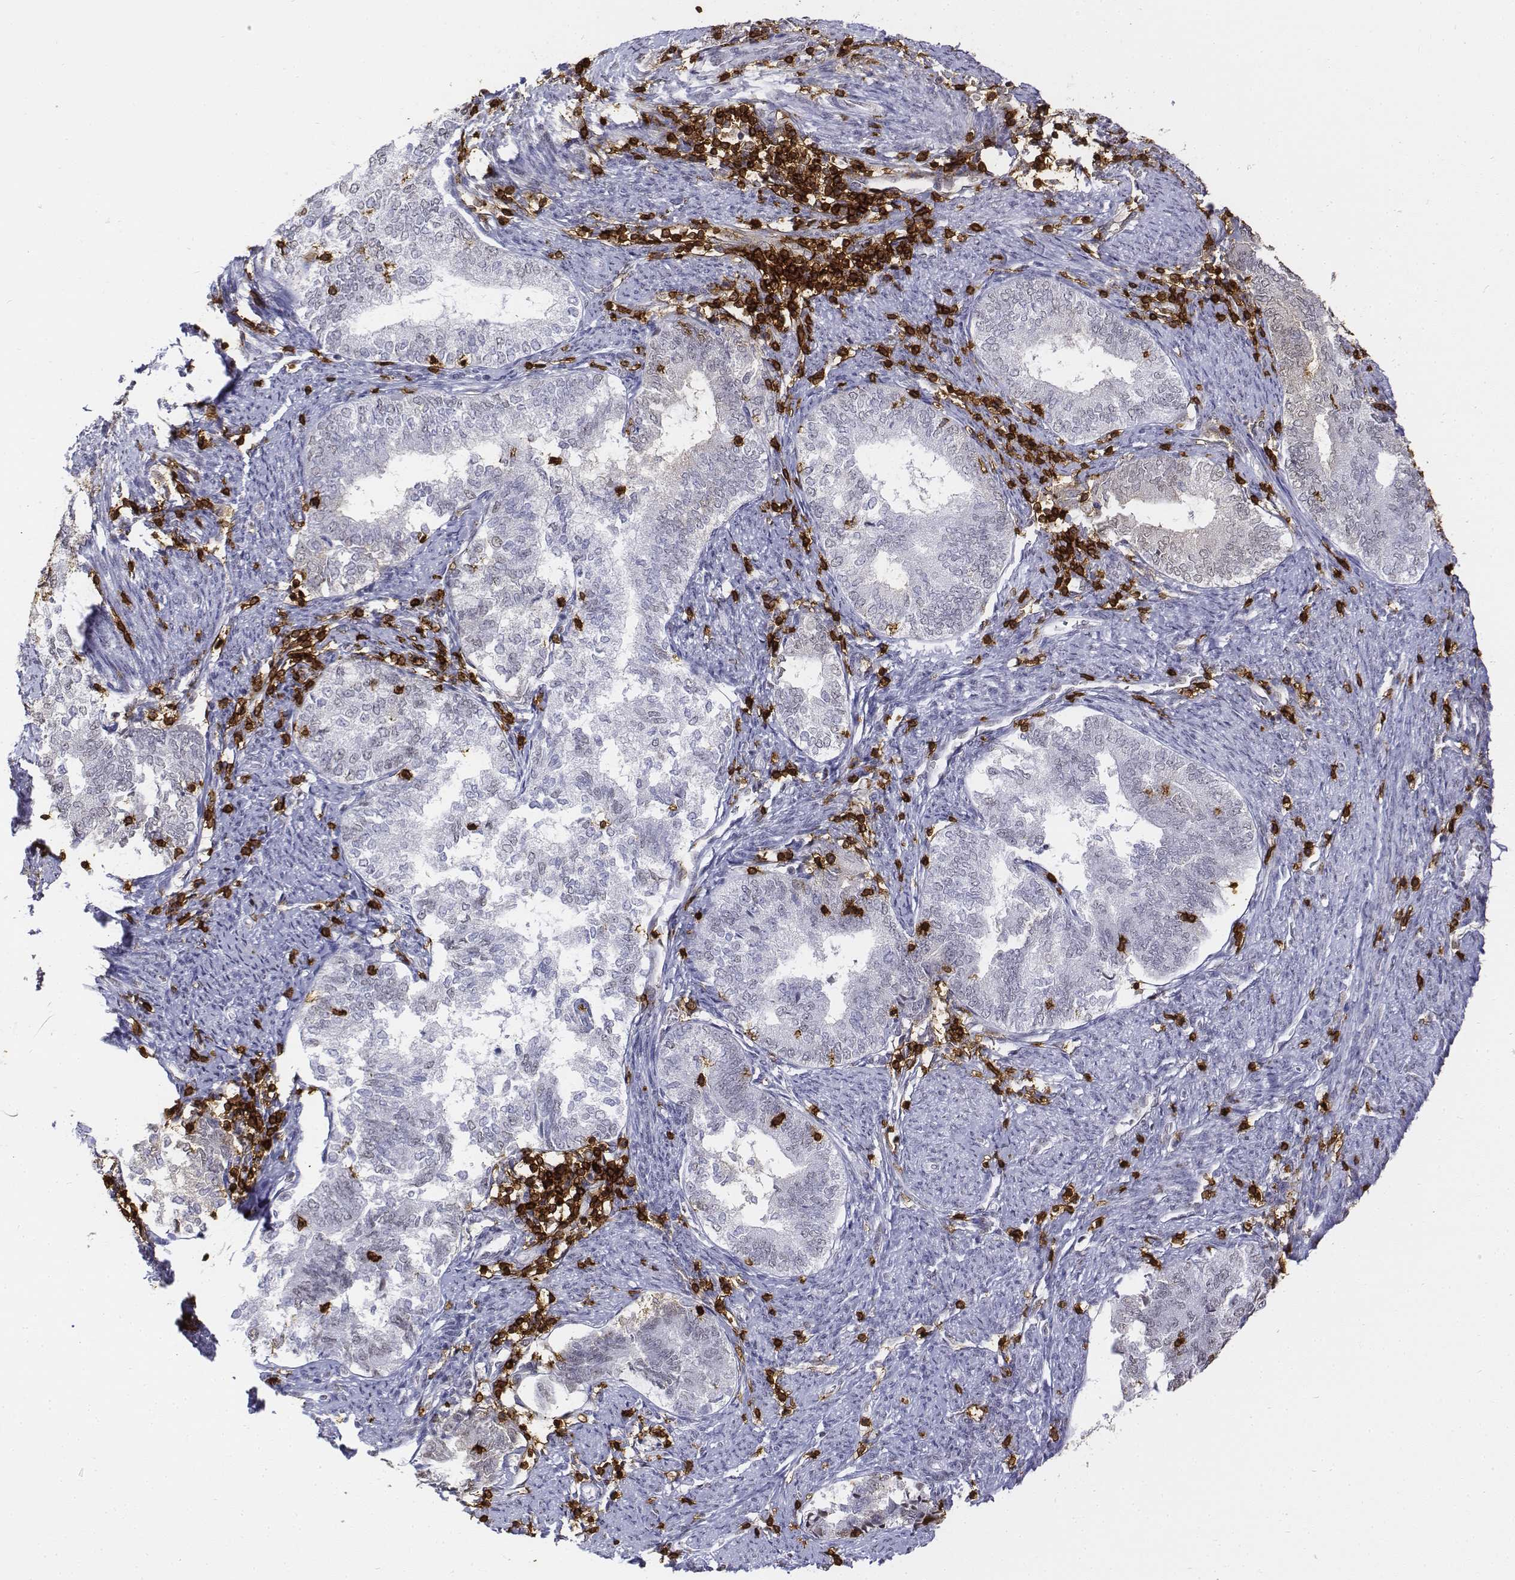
{"staining": {"intensity": "negative", "quantity": "none", "location": "none"}, "tissue": "endometrial cancer", "cell_type": "Tumor cells", "image_type": "cancer", "snomed": [{"axis": "morphology", "description": "Adenocarcinoma, NOS"}, {"axis": "topography", "description": "Endometrium"}], "caption": "Human endometrial cancer stained for a protein using immunohistochemistry (IHC) demonstrates no positivity in tumor cells.", "gene": "CD3E", "patient": {"sex": "female", "age": 65}}